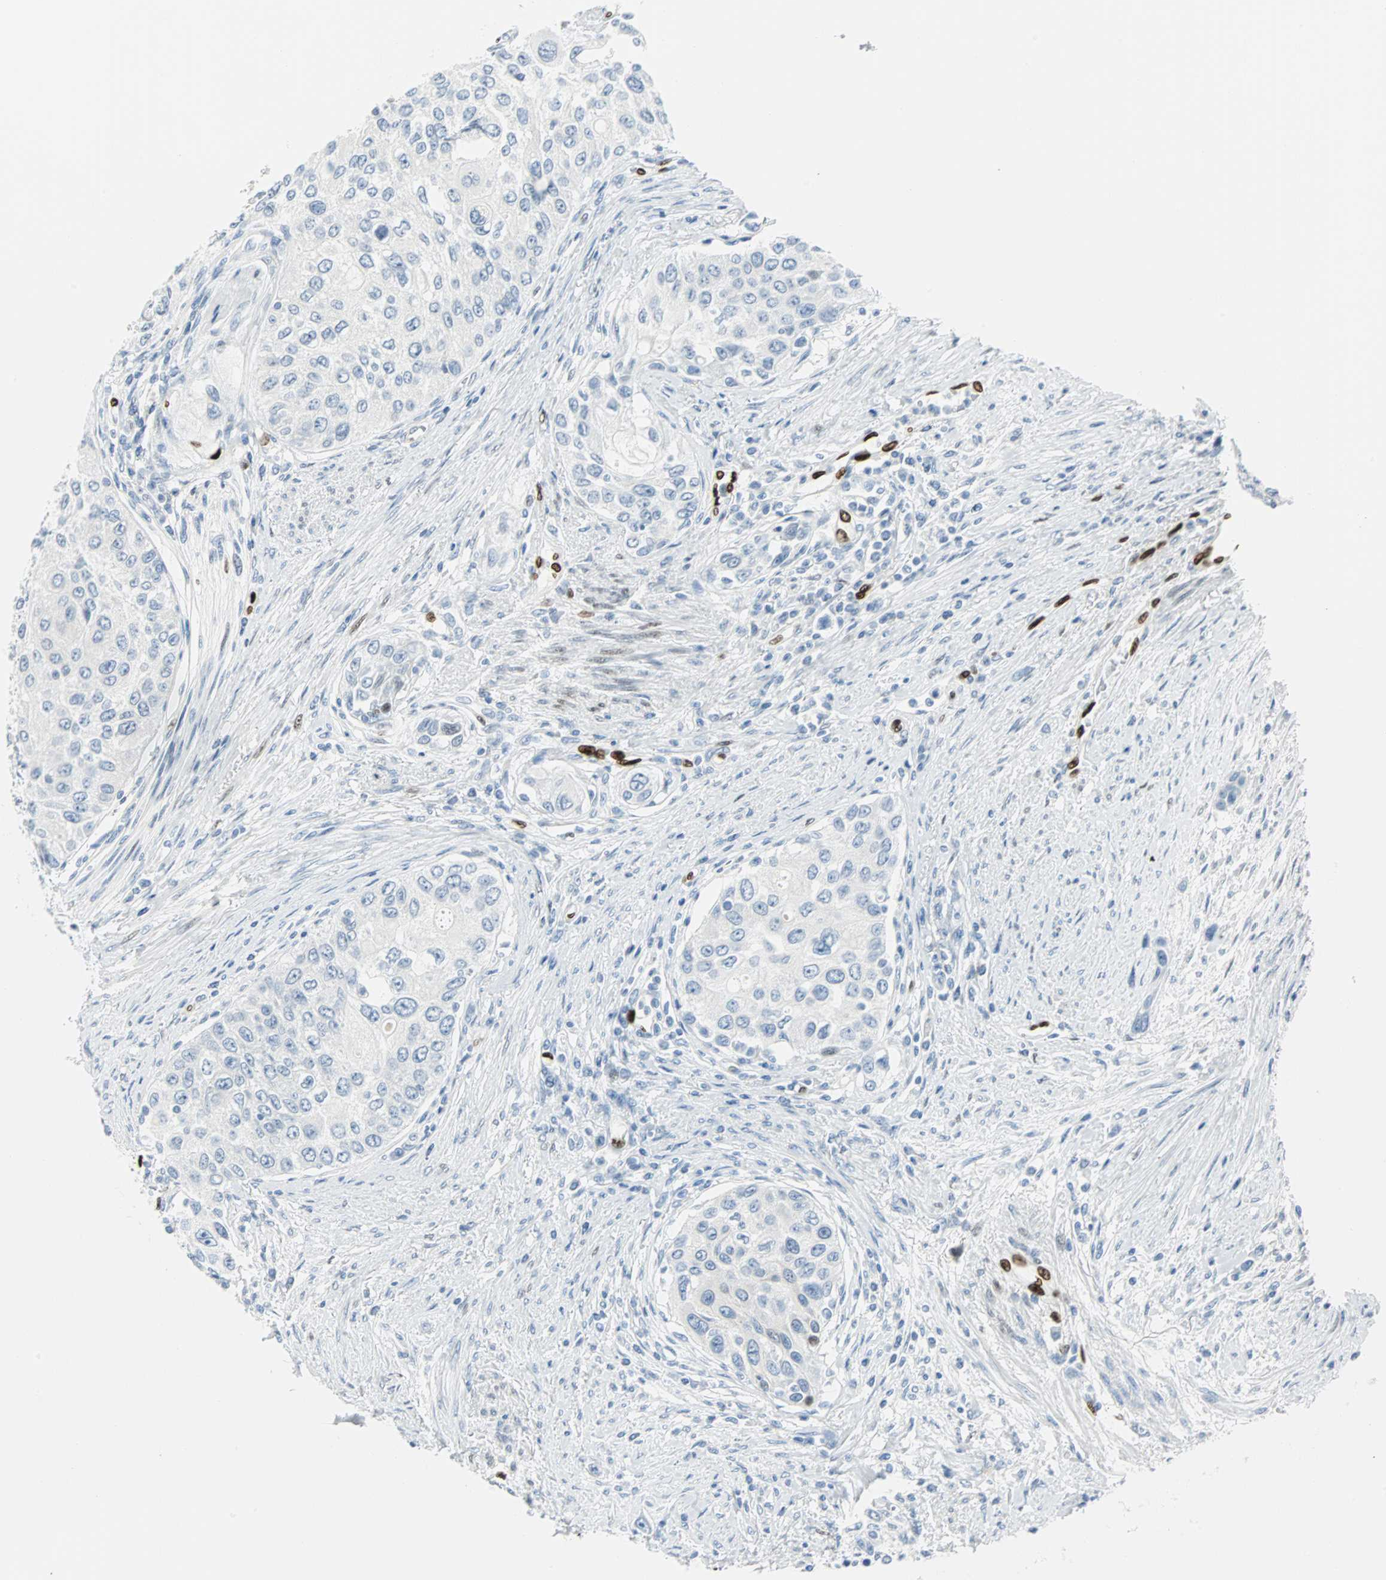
{"staining": {"intensity": "negative", "quantity": "none", "location": "none"}, "tissue": "urothelial cancer", "cell_type": "Tumor cells", "image_type": "cancer", "snomed": [{"axis": "morphology", "description": "Urothelial carcinoma, High grade"}, {"axis": "topography", "description": "Urinary bladder"}], "caption": "The IHC image has no significant positivity in tumor cells of urothelial cancer tissue.", "gene": "IL33", "patient": {"sex": "female", "age": 56}}